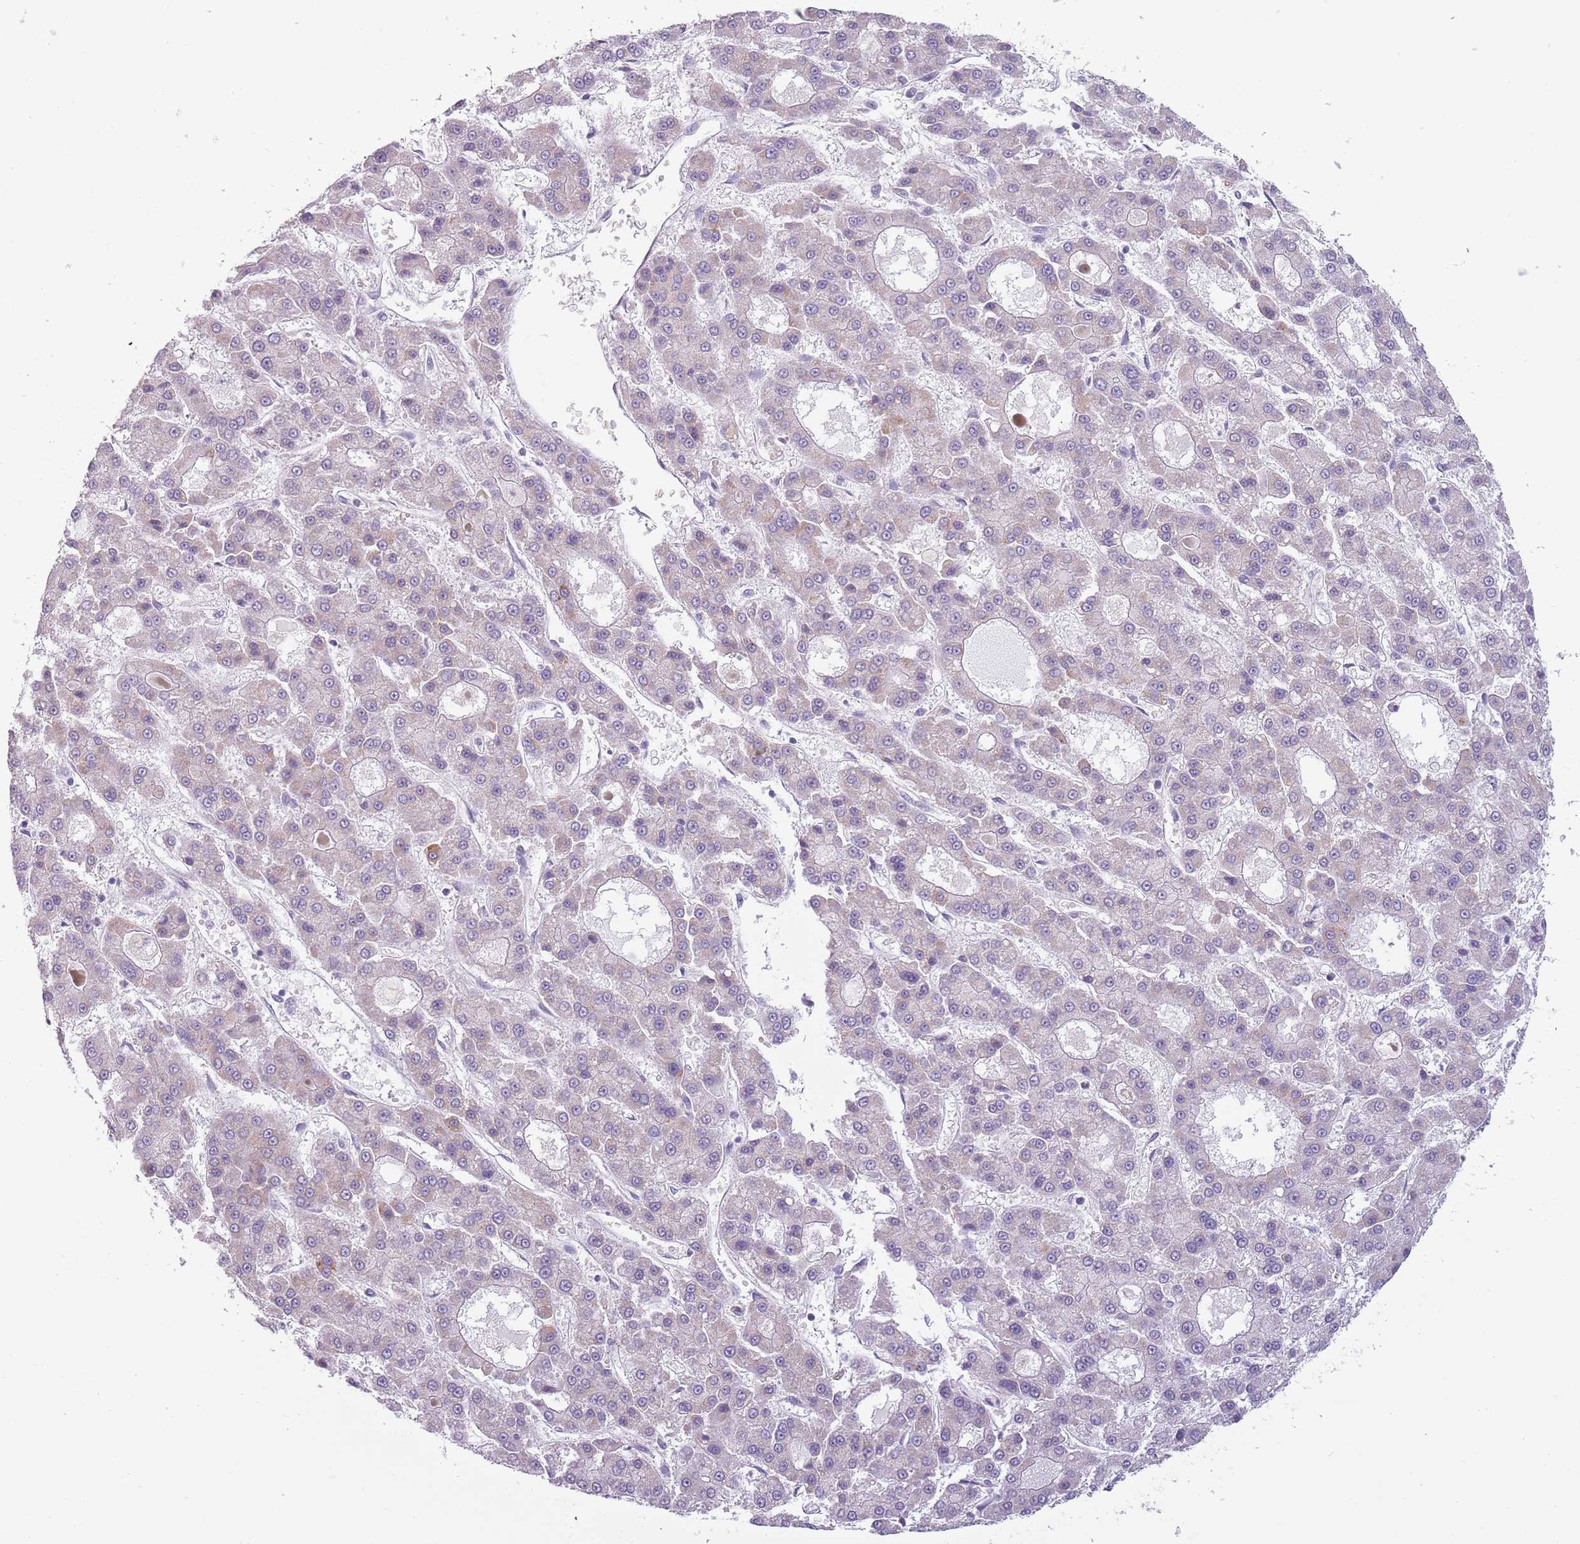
{"staining": {"intensity": "negative", "quantity": "none", "location": "none"}, "tissue": "liver cancer", "cell_type": "Tumor cells", "image_type": "cancer", "snomed": [{"axis": "morphology", "description": "Carcinoma, Hepatocellular, NOS"}, {"axis": "topography", "description": "Liver"}], "caption": "Tumor cells show no significant protein expression in liver cancer.", "gene": "MEGF8", "patient": {"sex": "male", "age": 70}}